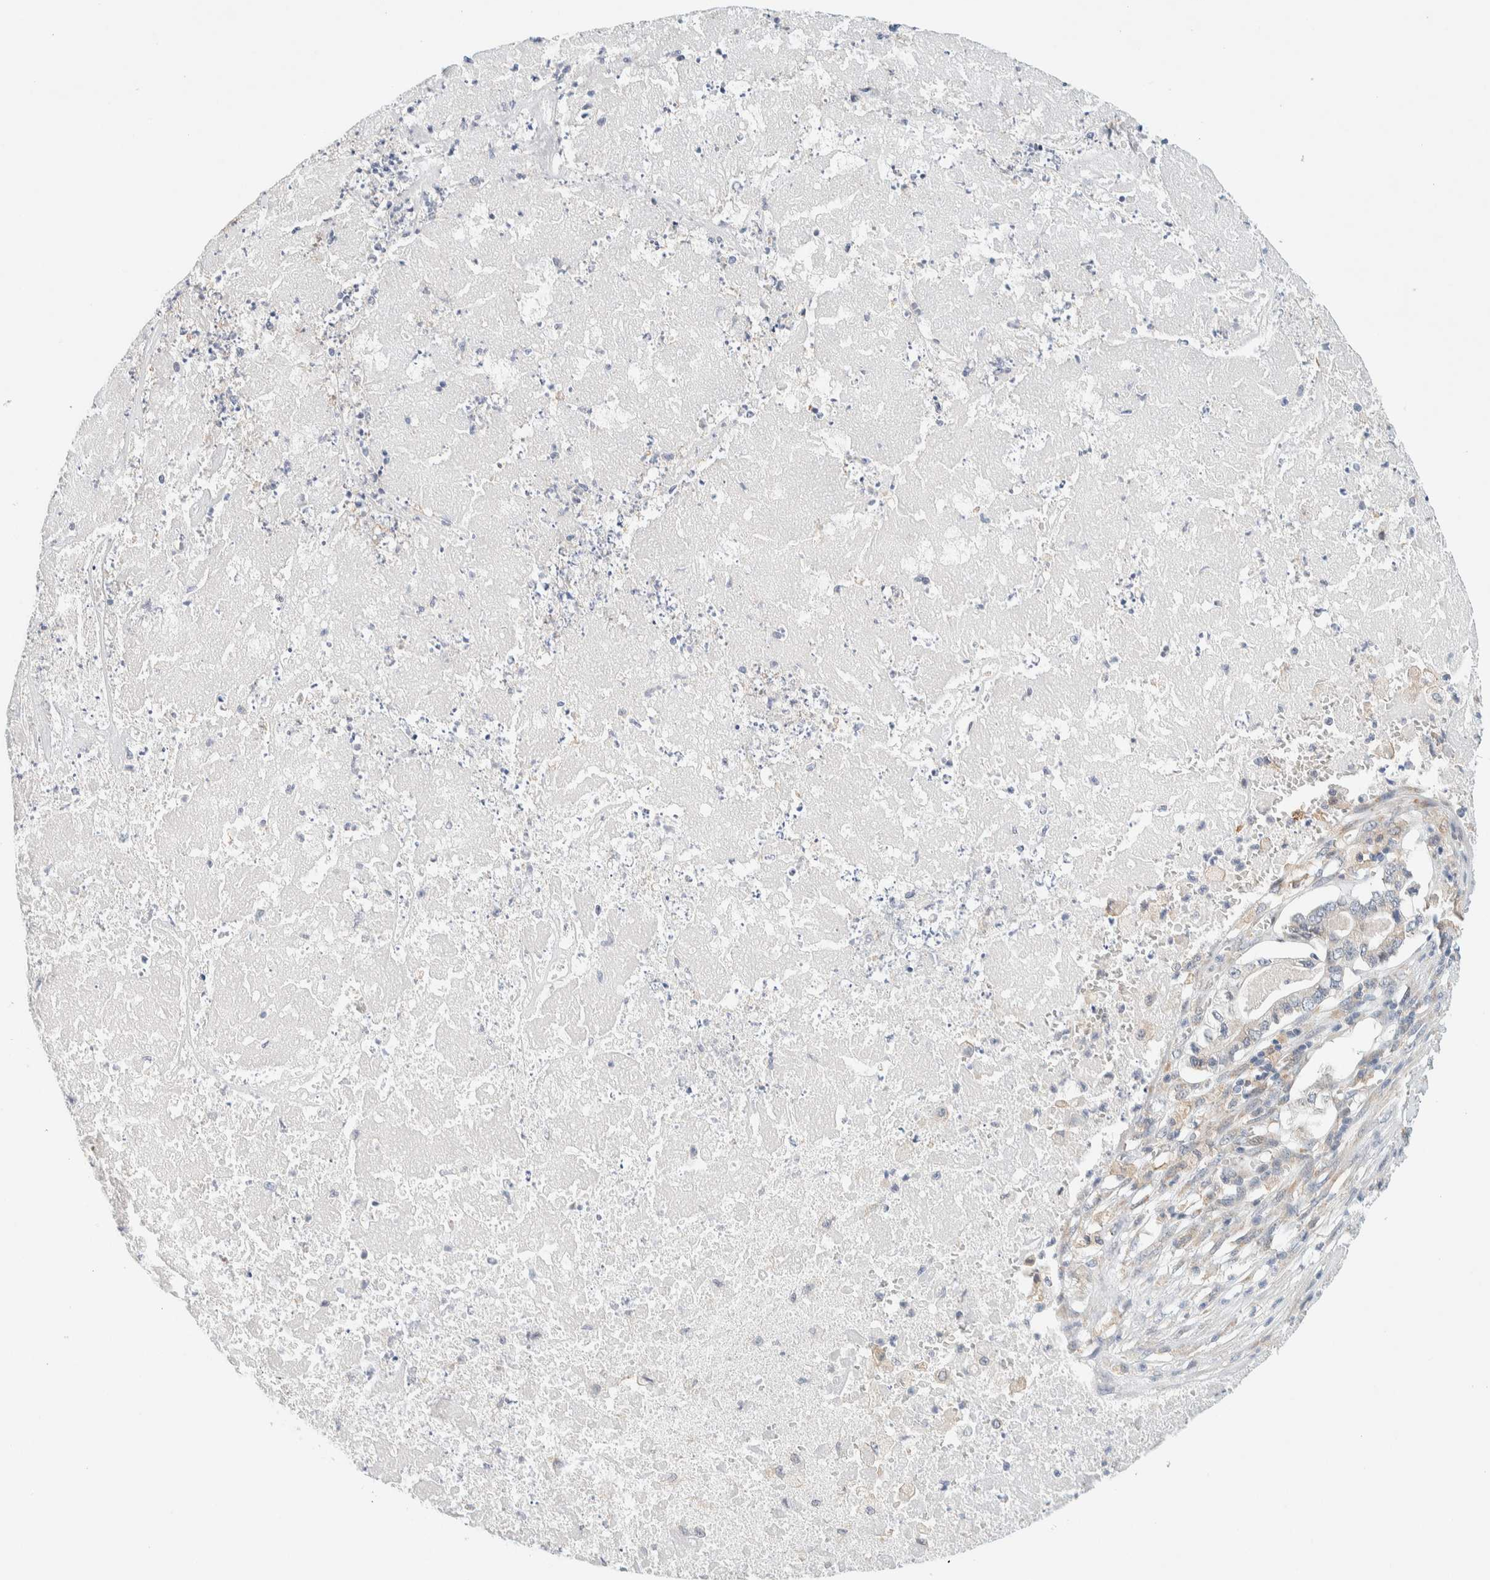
{"staining": {"intensity": "negative", "quantity": "none", "location": "none"}, "tissue": "pancreatic cancer", "cell_type": "Tumor cells", "image_type": "cancer", "snomed": [{"axis": "morphology", "description": "Adenocarcinoma, NOS"}, {"axis": "topography", "description": "Pancreas"}], "caption": "Photomicrograph shows no significant protein expression in tumor cells of adenocarcinoma (pancreatic).", "gene": "SUMF2", "patient": {"sex": "male", "age": 50}}